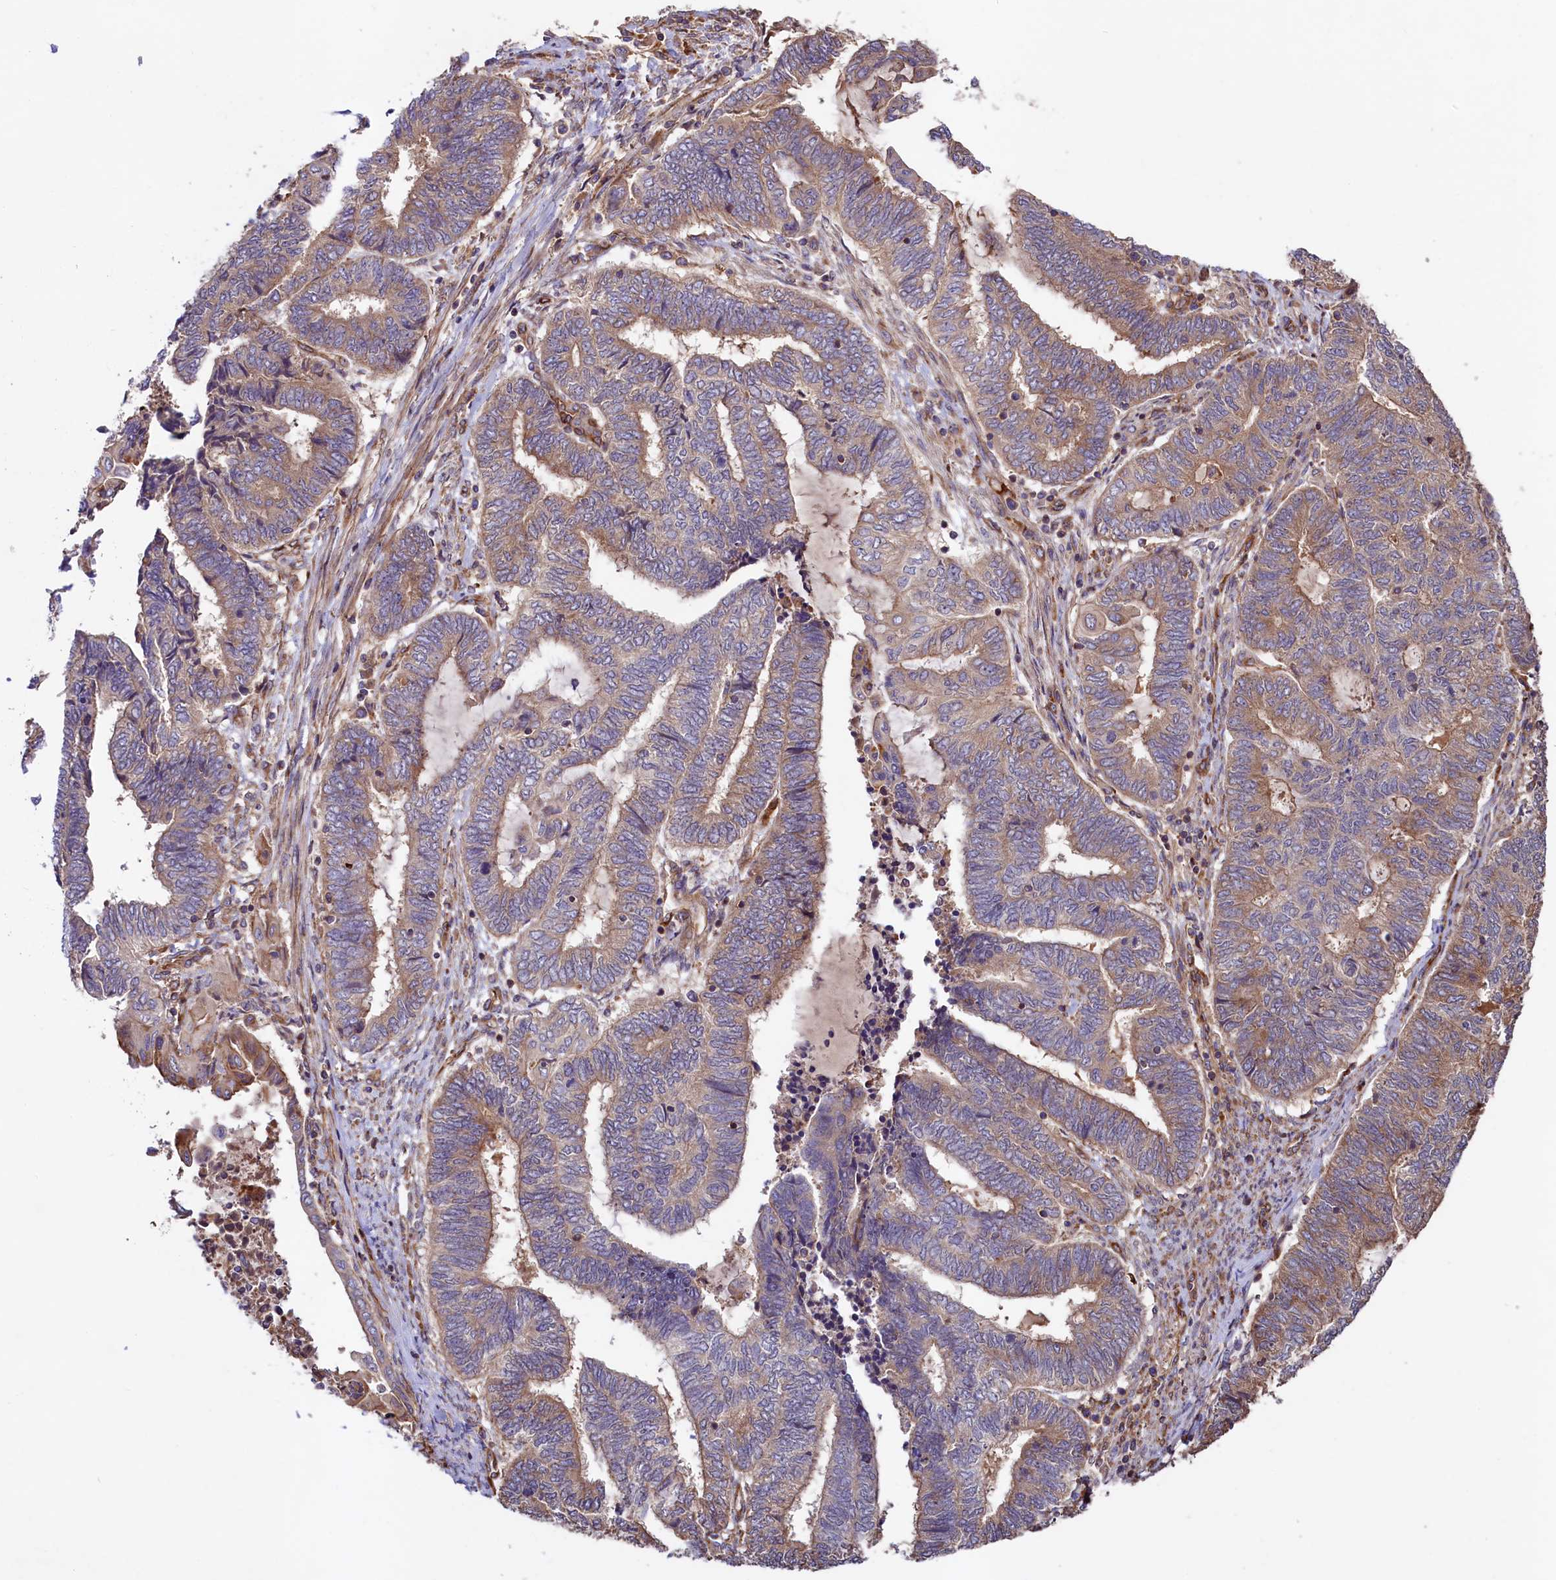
{"staining": {"intensity": "moderate", "quantity": "25%-75%", "location": "cytoplasmic/membranous"}, "tissue": "endometrial cancer", "cell_type": "Tumor cells", "image_type": "cancer", "snomed": [{"axis": "morphology", "description": "Adenocarcinoma, NOS"}, {"axis": "topography", "description": "Uterus"}, {"axis": "topography", "description": "Endometrium"}], "caption": "Immunohistochemistry photomicrograph of endometrial adenocarcinoma stained for a protein (brown), which displays medium levels of moderate cytoplasmic/membranous positivity in approximately 25%-75% of tumor cells.", "gene": "KLHDC4", "patient": {"sex": "female", "age": 70}}